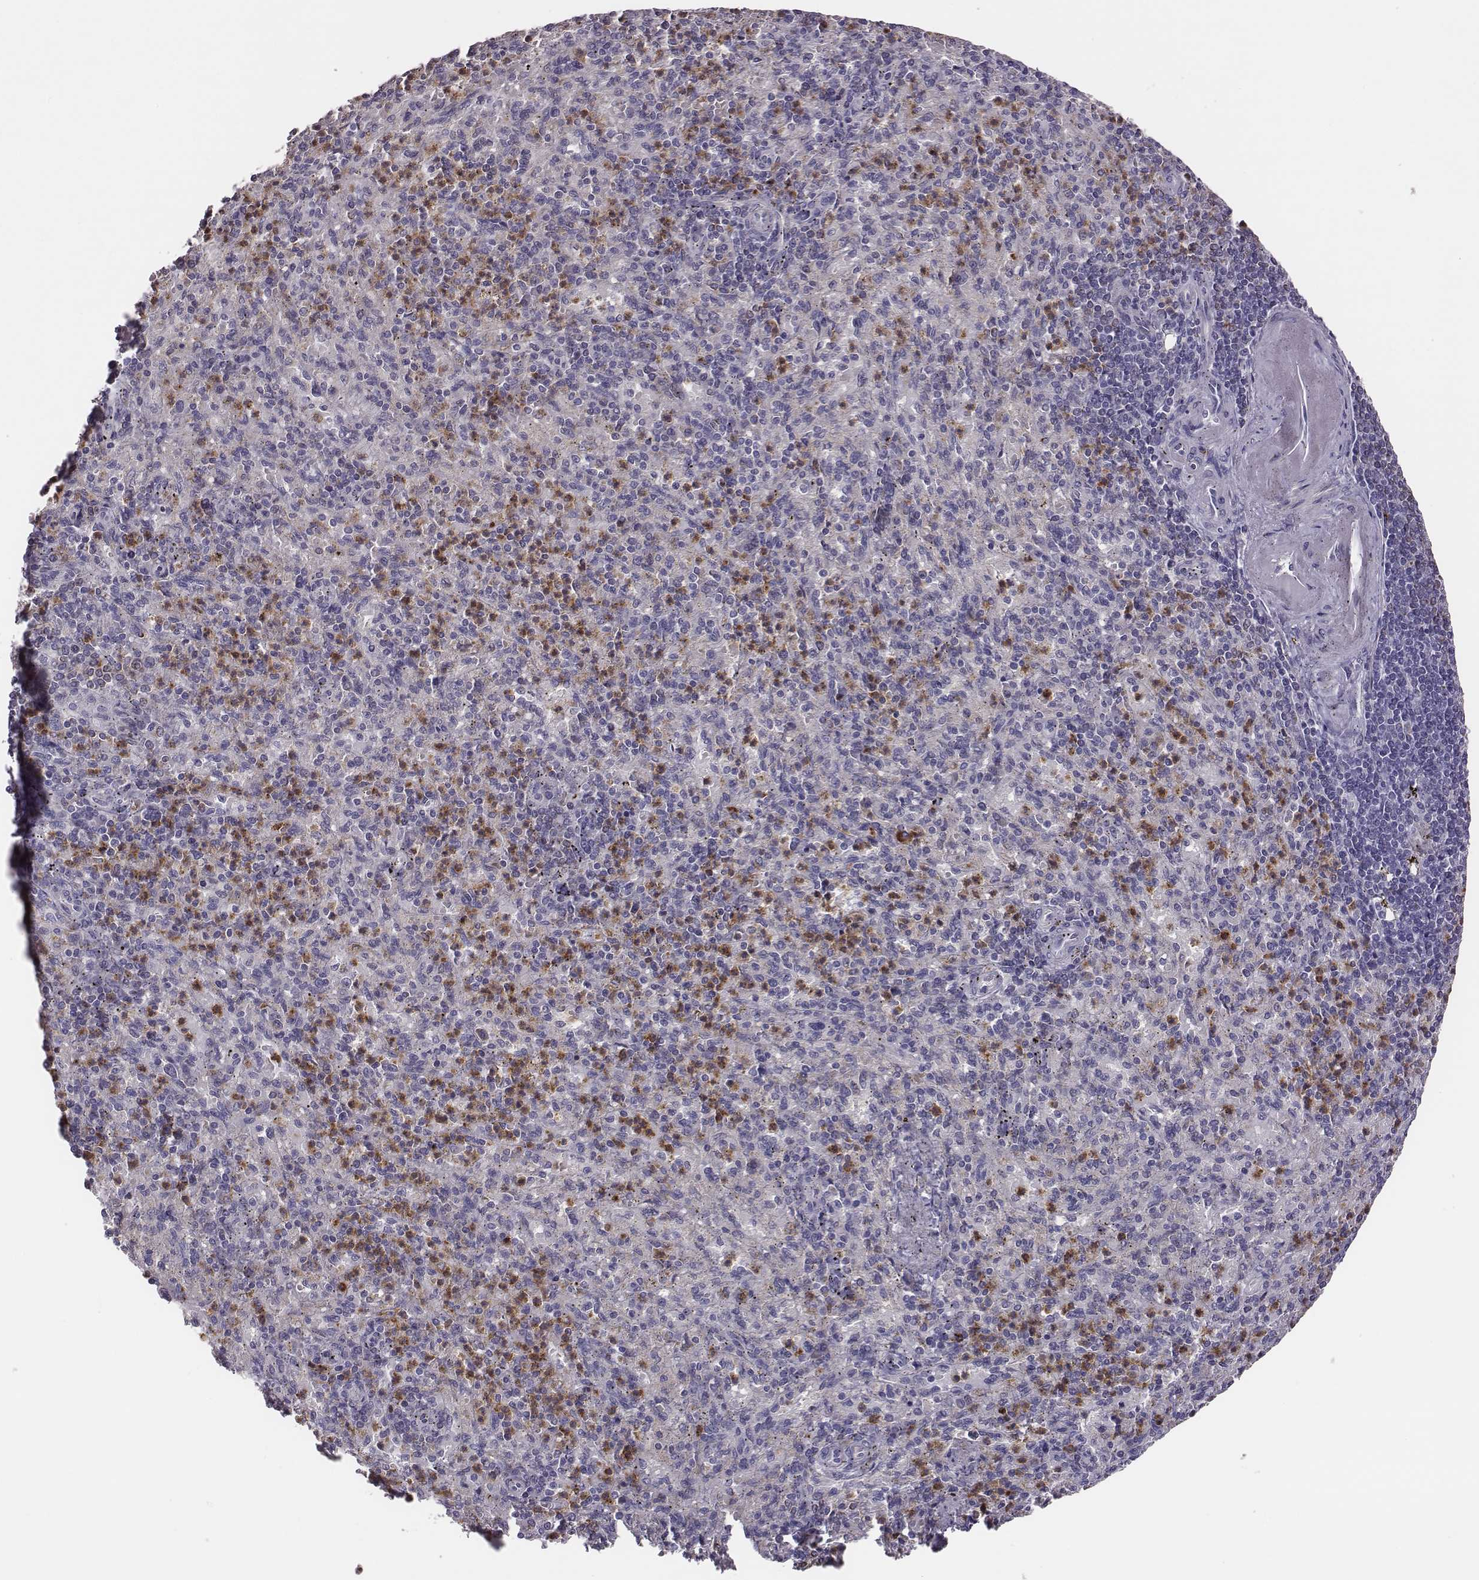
{"staining": {"intensity": "moderate", "quantity": "<25%", "location": "cytoplasmic/membranous"}, "tissue": "spleen", "cell_type": "Cells in red pulp", "image_type": "normal", "snomed": [{"axis": "morphology", "description": "Normal tissue, NOS"}, {"axis": "topography", "description": "Spleen"}], "caption": "Moderate cytoplasmic/membranous positivity is identified in about <25% of cells in red pulp in benign spleen.", "gene": "KMO", "patient": {"sex": "female", "age": 74}}